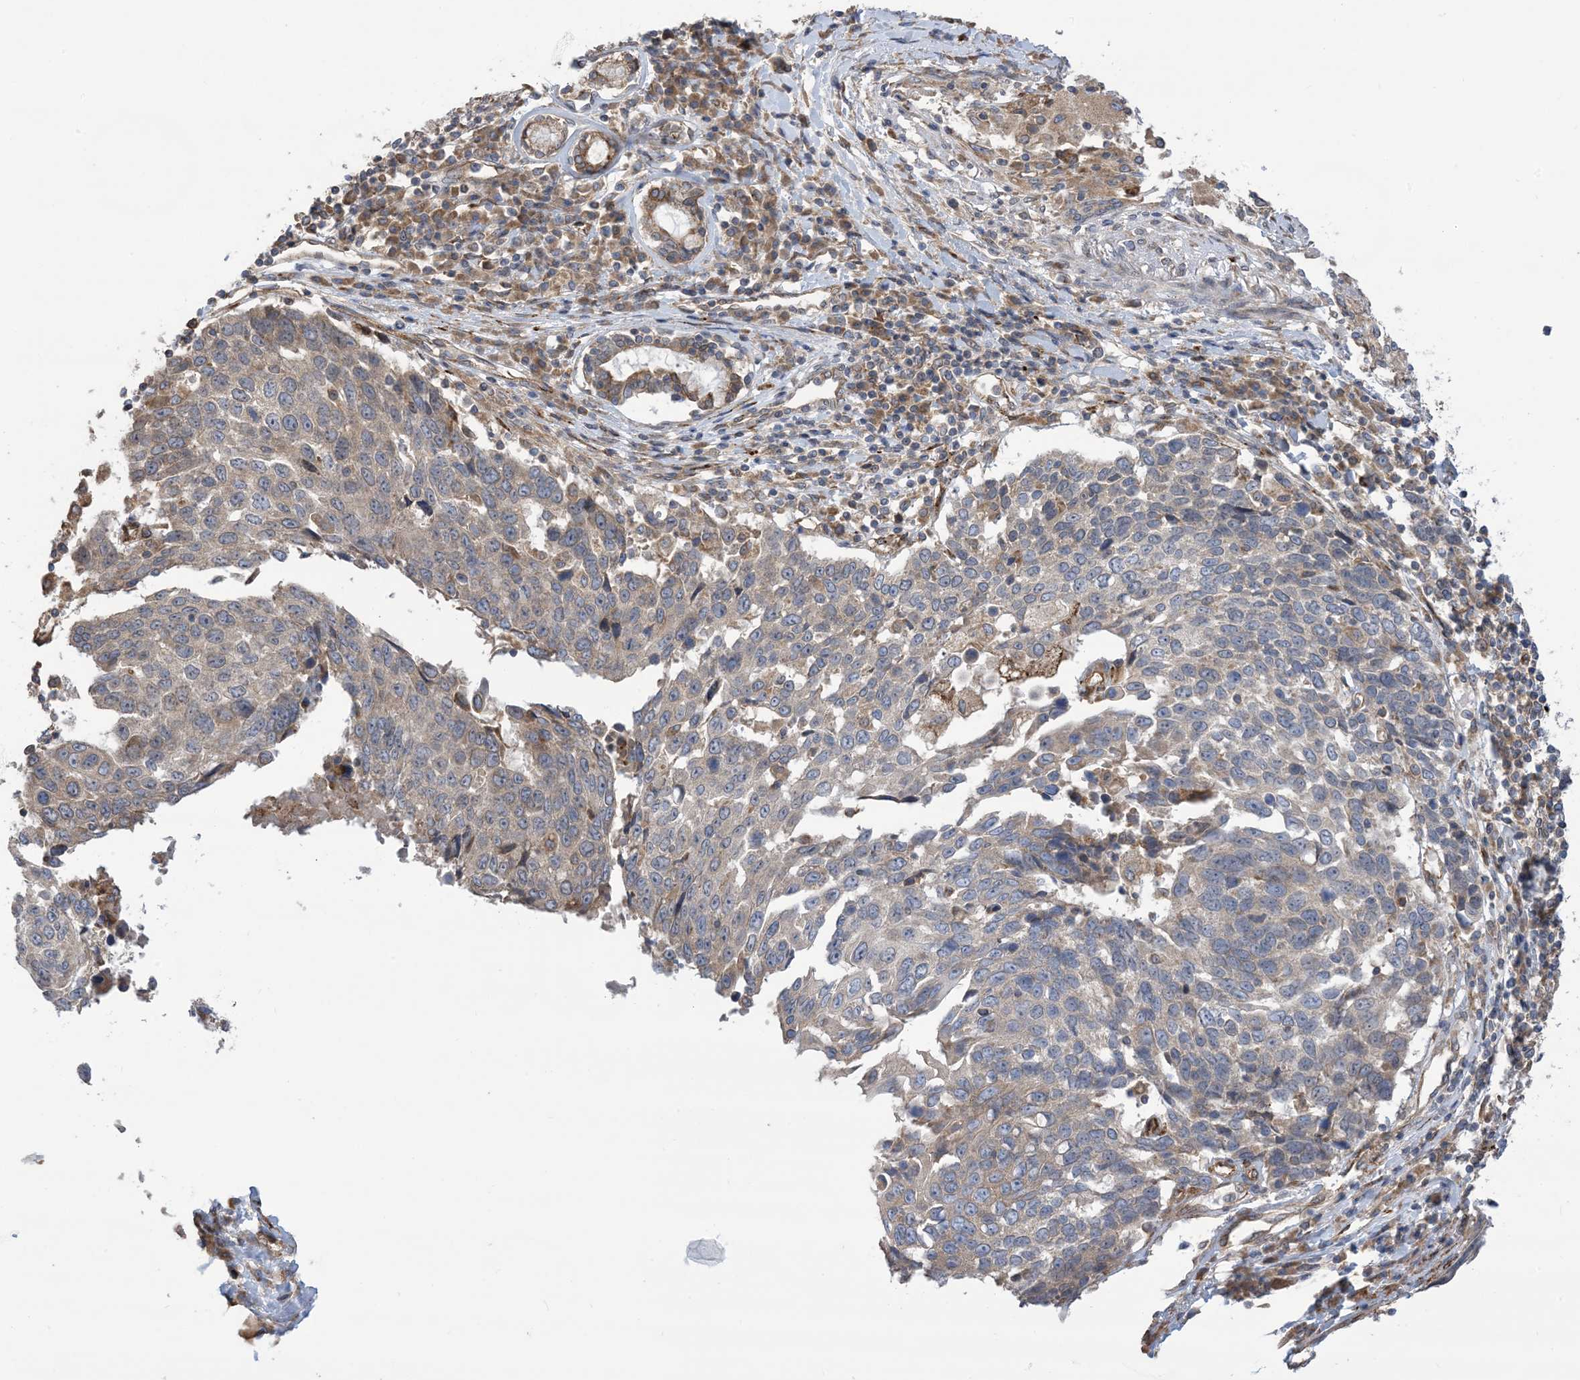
{"staining": {"intensity": "moderate", "quantity": "<25%", "location": "cytoplasmic/membranous"}, "tissue": "lung cancer", "cell_type": "Tumor cells", "image_type": "cancer", "snomed": [{"axis": "morphology", "description": "Squamous cell carcinoma, NOS"}, {"axis": "topography", "description": "Lung"}], "caption": "Lung cancer (squamous cell carcinoma) stained with a brown dye displays moderate cytoplasmic/membranous positive expression in about <25% of tumor cells.", "gene": "CLEC16A", "patient": {"sex": "male", "age": 66}}